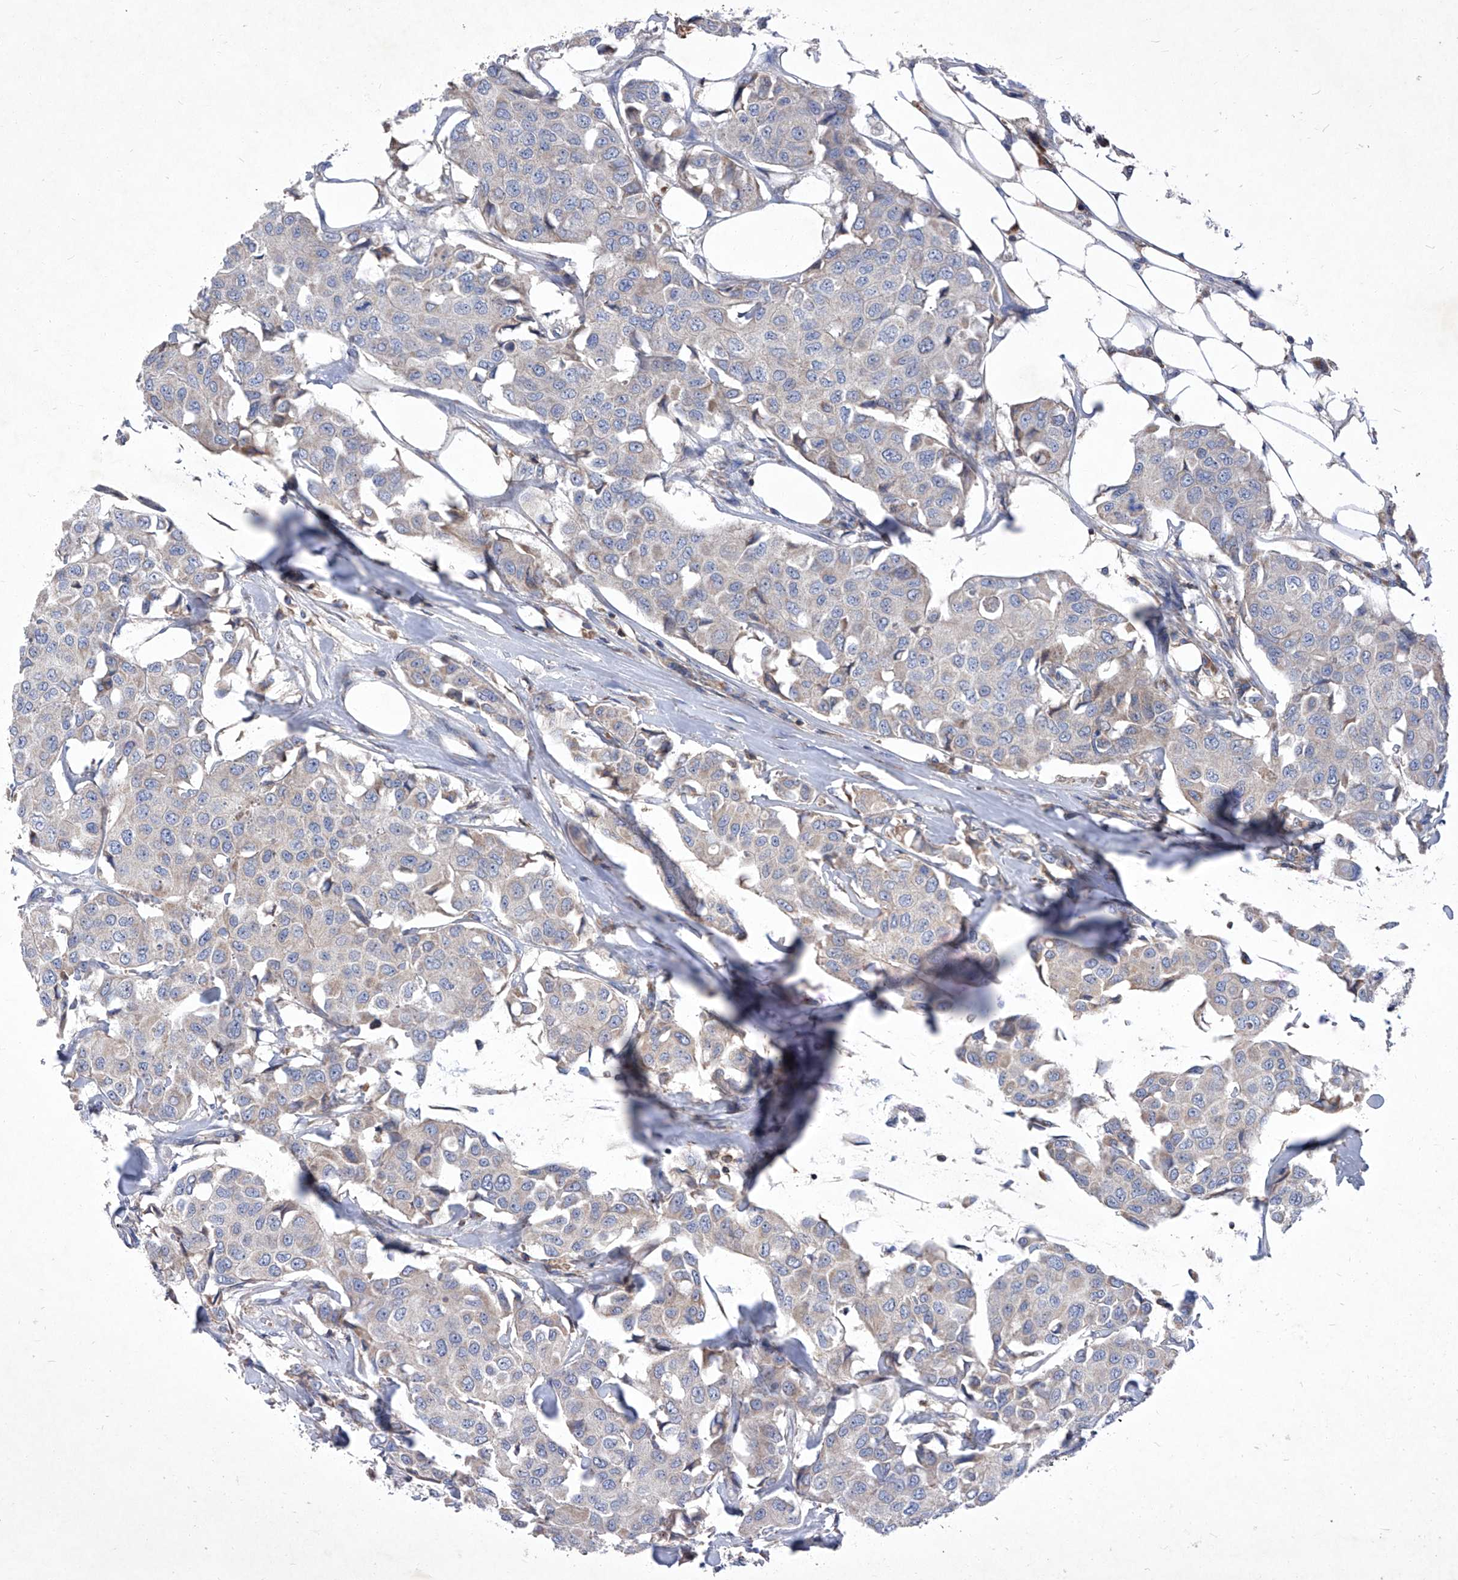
{"staining": {"intensity": "negative", "quantity": "none", "location": "none"}, "tissue": "breast cancer", "cell_type": "Tumor cells", "image_type": "cancer", "snomed": [{"axis": "morphology", "description": "Duct carcinoma"}, {"axis": "topography", "description": "Breast"}], "caption": "IHC of human breast intraductal carcinoma displays no staining in tumor cells.", "gene": "EPHA8", "patient": {"sex": "female", "age": 80}}